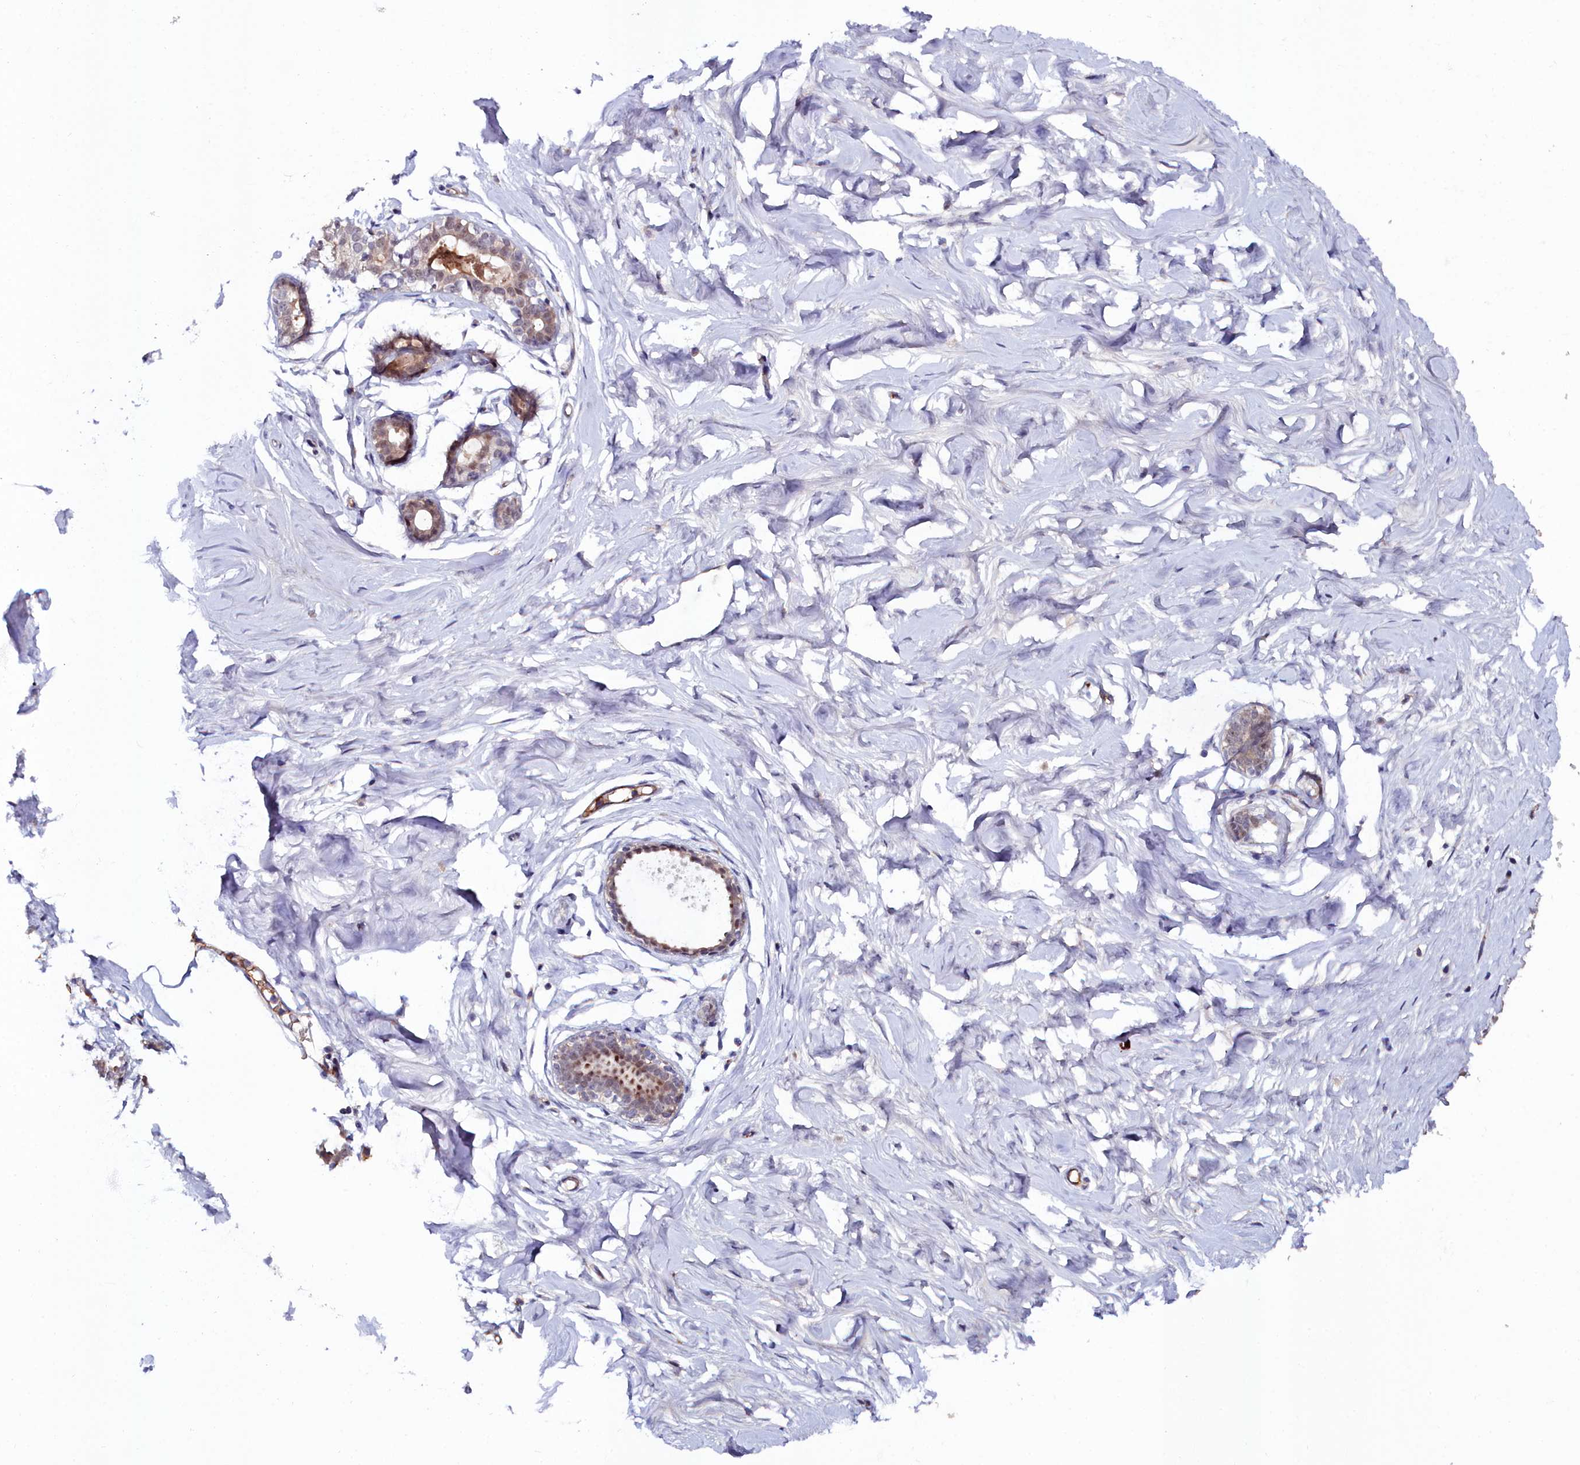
{"staining": {"intensity": "negative", "quantity": "none", "location": "none"}, "tissue": "breast", "cell_type": "Adipocytes", "image_type": "normal", "snomed": [{"axis": "morphology", "description": "Normal tissue, NOS"}, {"axis": "morphology", "description": "Adenoma, NOS"}, {"axis": "topography", "description": "Breast"}], "caption": "Immunohistochemistry photomicrograph of unremarkable breast: breast stained with DAB (3,3'-diaminobenzidine) exhibits no significant protein staining in adipocytes.", "gene": "KCTD18", "patient": {"sex": "female", "age": 23}}